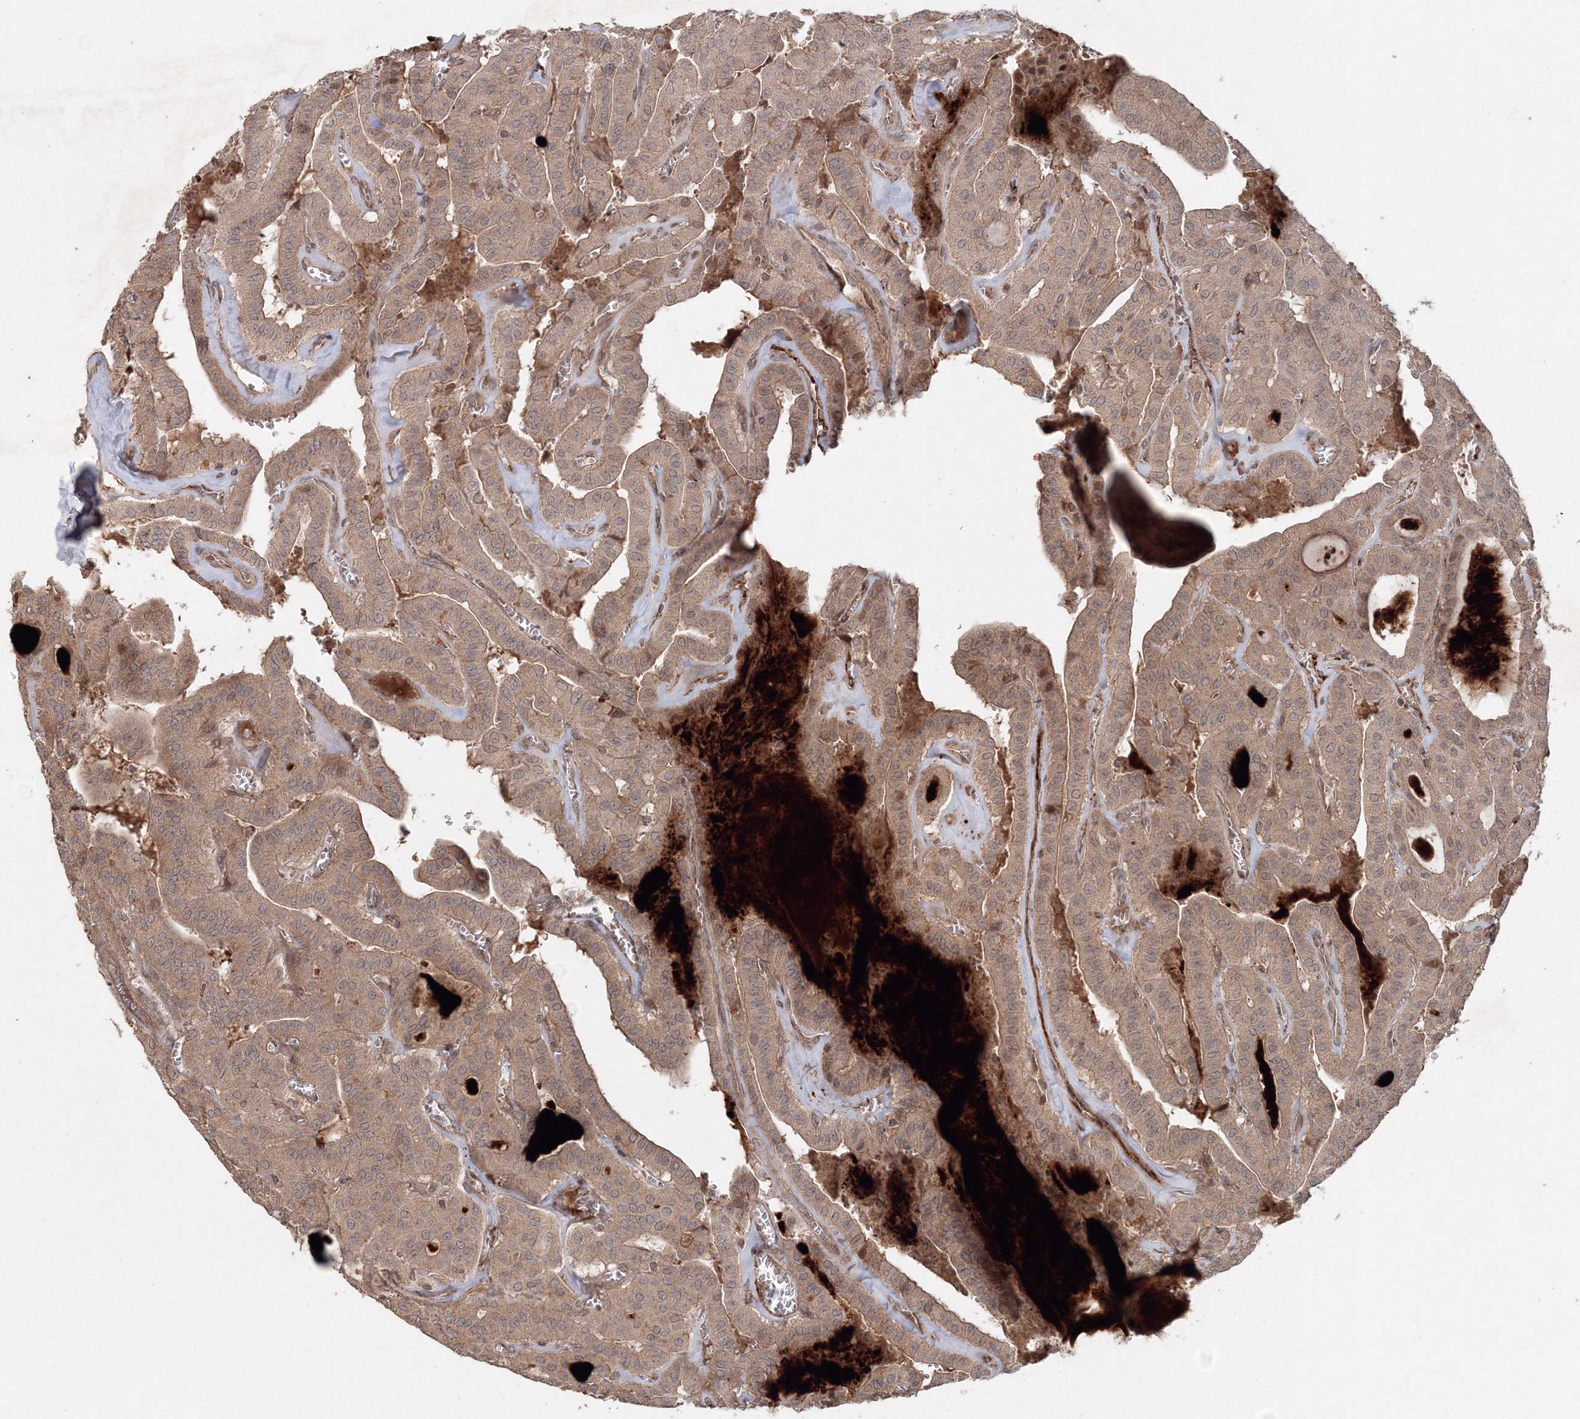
{"staining": {"intensity": "moderate", "quantity": ">75%", "location": "cytoplasmic/membranous"}, "tissue": "thyroid cancer", "cell_type": "Tumor cells", "image_type": "cancer", "snomed": [{"axis": "morphology", "description": "Papillary adenocarcinoma, NOS"}, {"axis": "topography", "description": "Thyroid gland"}], "caption": "Brown immunohistochemical staining in human thyroid papillary adenocarcinoma shows moderate cytoplasmic/membranous positivity in about >75% of tumor cells.", "gene": "ANAPC16", "patient": {"sex": "male", "age": 52}}